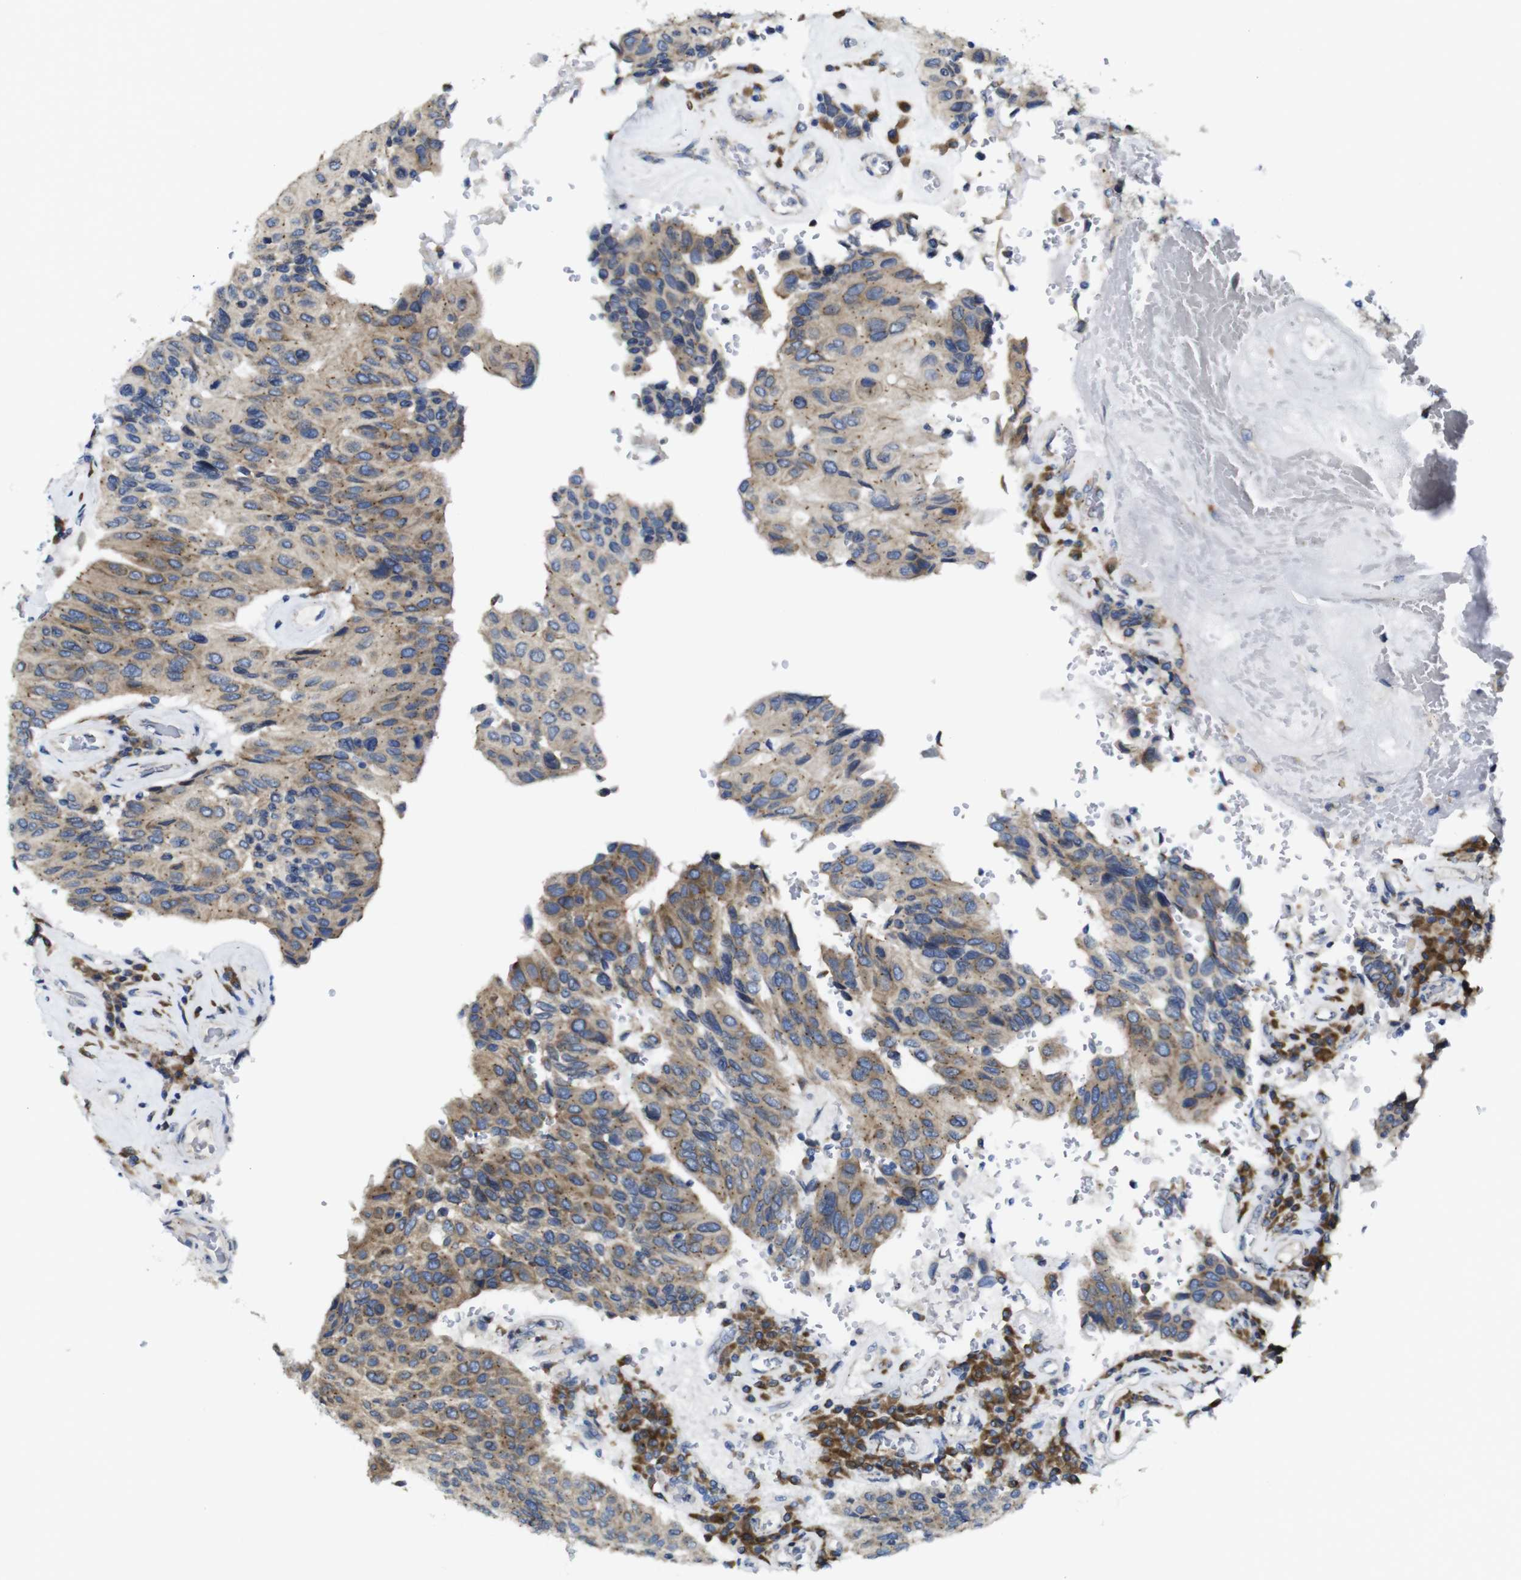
{"staining": {"intensity": "moderate", "quantity": "25%-75%", "location": "cytoplasmic/membranous"}, "tissue": "urothelial cancer", "cell_type": "Tumor cells", "image_type": "cancer", "snomed": [{"axis": "morphology", "description": "Urothelial carcinoma, High grade"}, {"axis": "topography", "description": "Urinary bladder"}], "caption": "High-grade urothelial carcinoma tissue exhibits moderate cytoplasmic/membranous expression in about 25%-75% of tumor cells, visualized by immunohistochemistry.", "gene": "DDRGK1", "patient": {"sex": "male", "age": 66}}